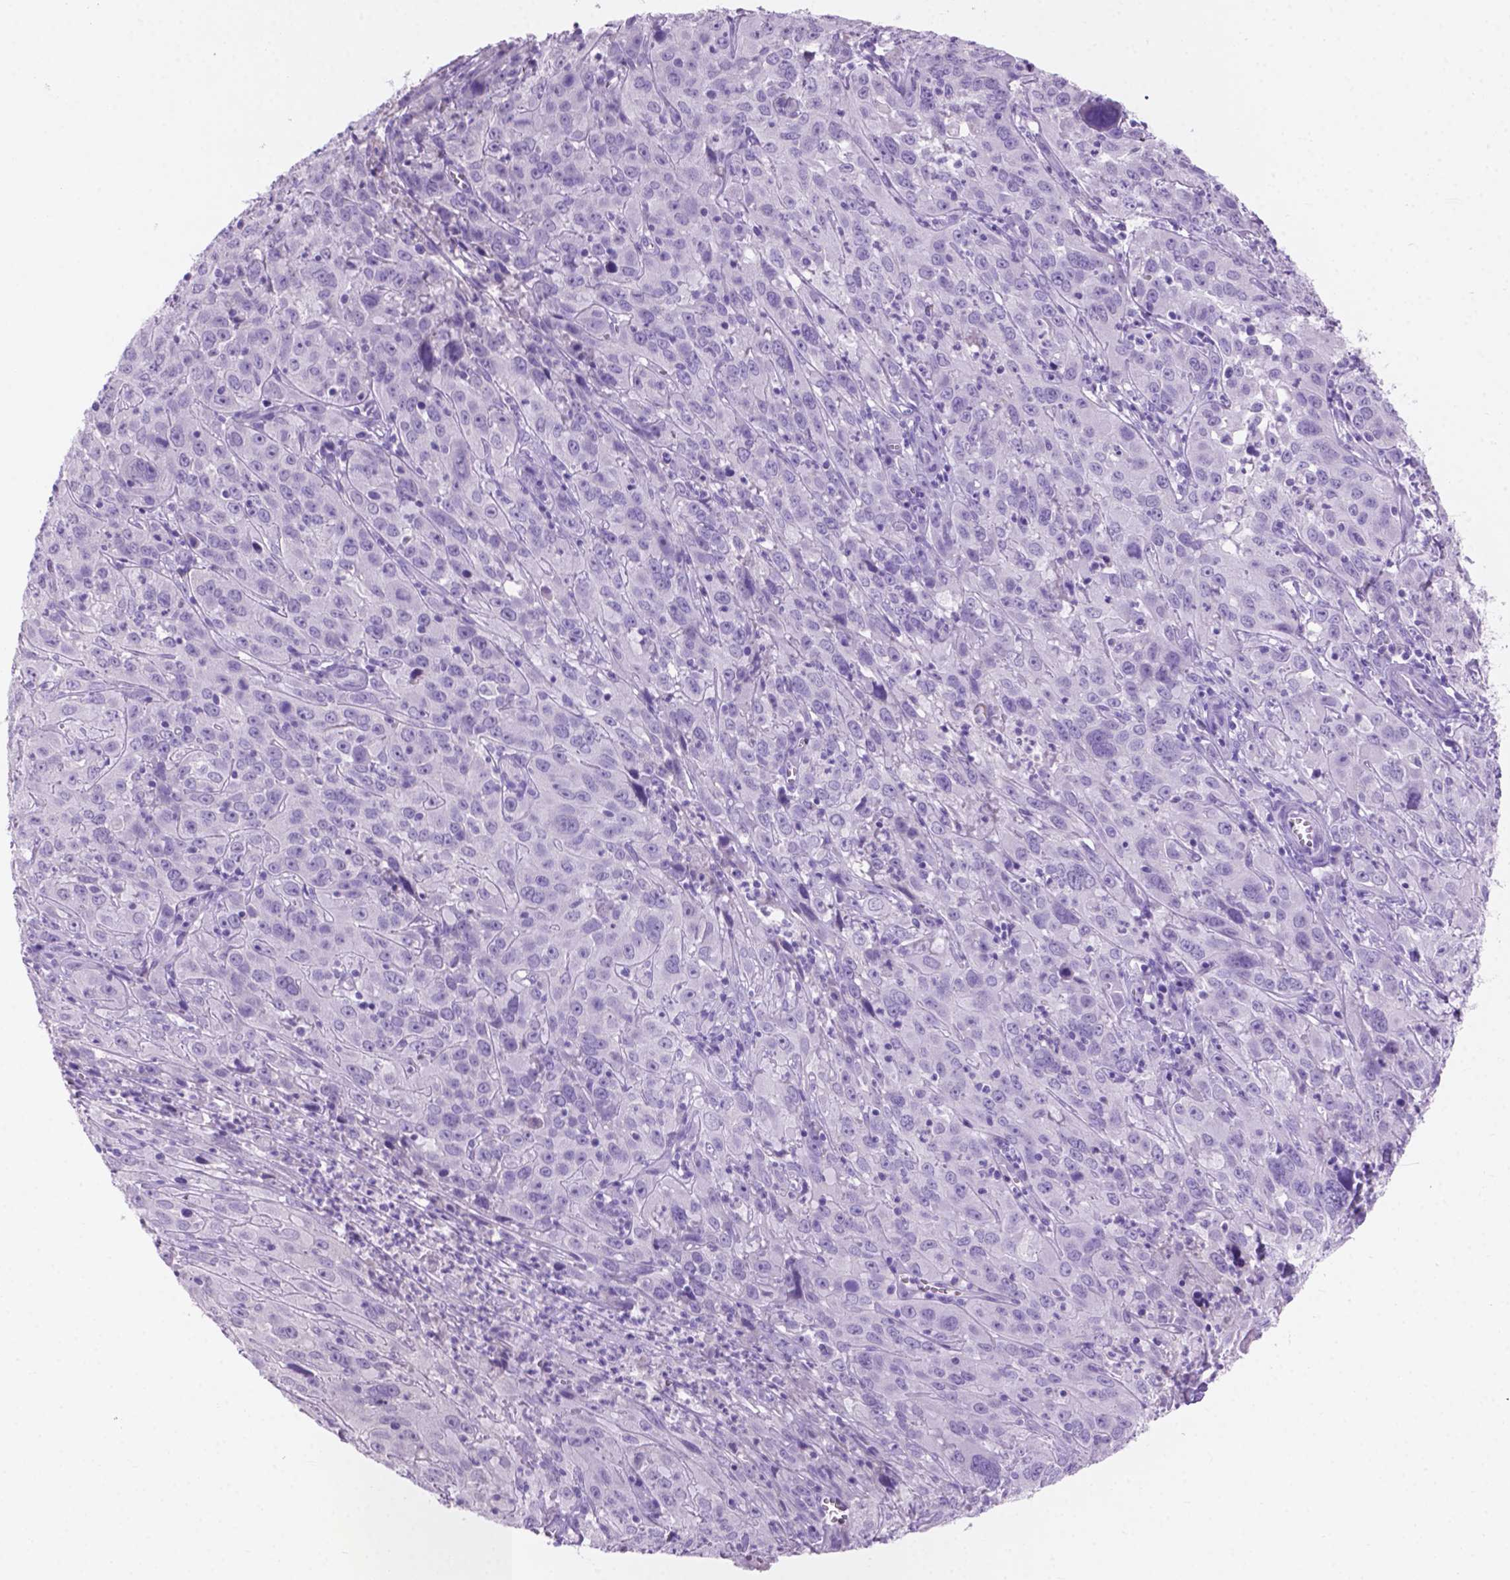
{"staining": {"intensity": "negative", "quantity": "none", "location": "none"}, "tissue": "cervical cancer", "cell_type": "Tumor cells", "image_type": "cancer", "snomed": [{"axis": "morphology", "description": "Squamous cell carcinoma, NOS"}, {"axis": "topography", "description": "Cervix"}], "caption": "This photomicrograph is of cervical squamous cell carcinoma stained with immunohistochemistry (IHC) to label a protein in brown with the nuclei are counter-stained blue. There is no expression in tumor cells.", "gene": "GRIN2B", "patient": {"sex": "female", "age": 32}}